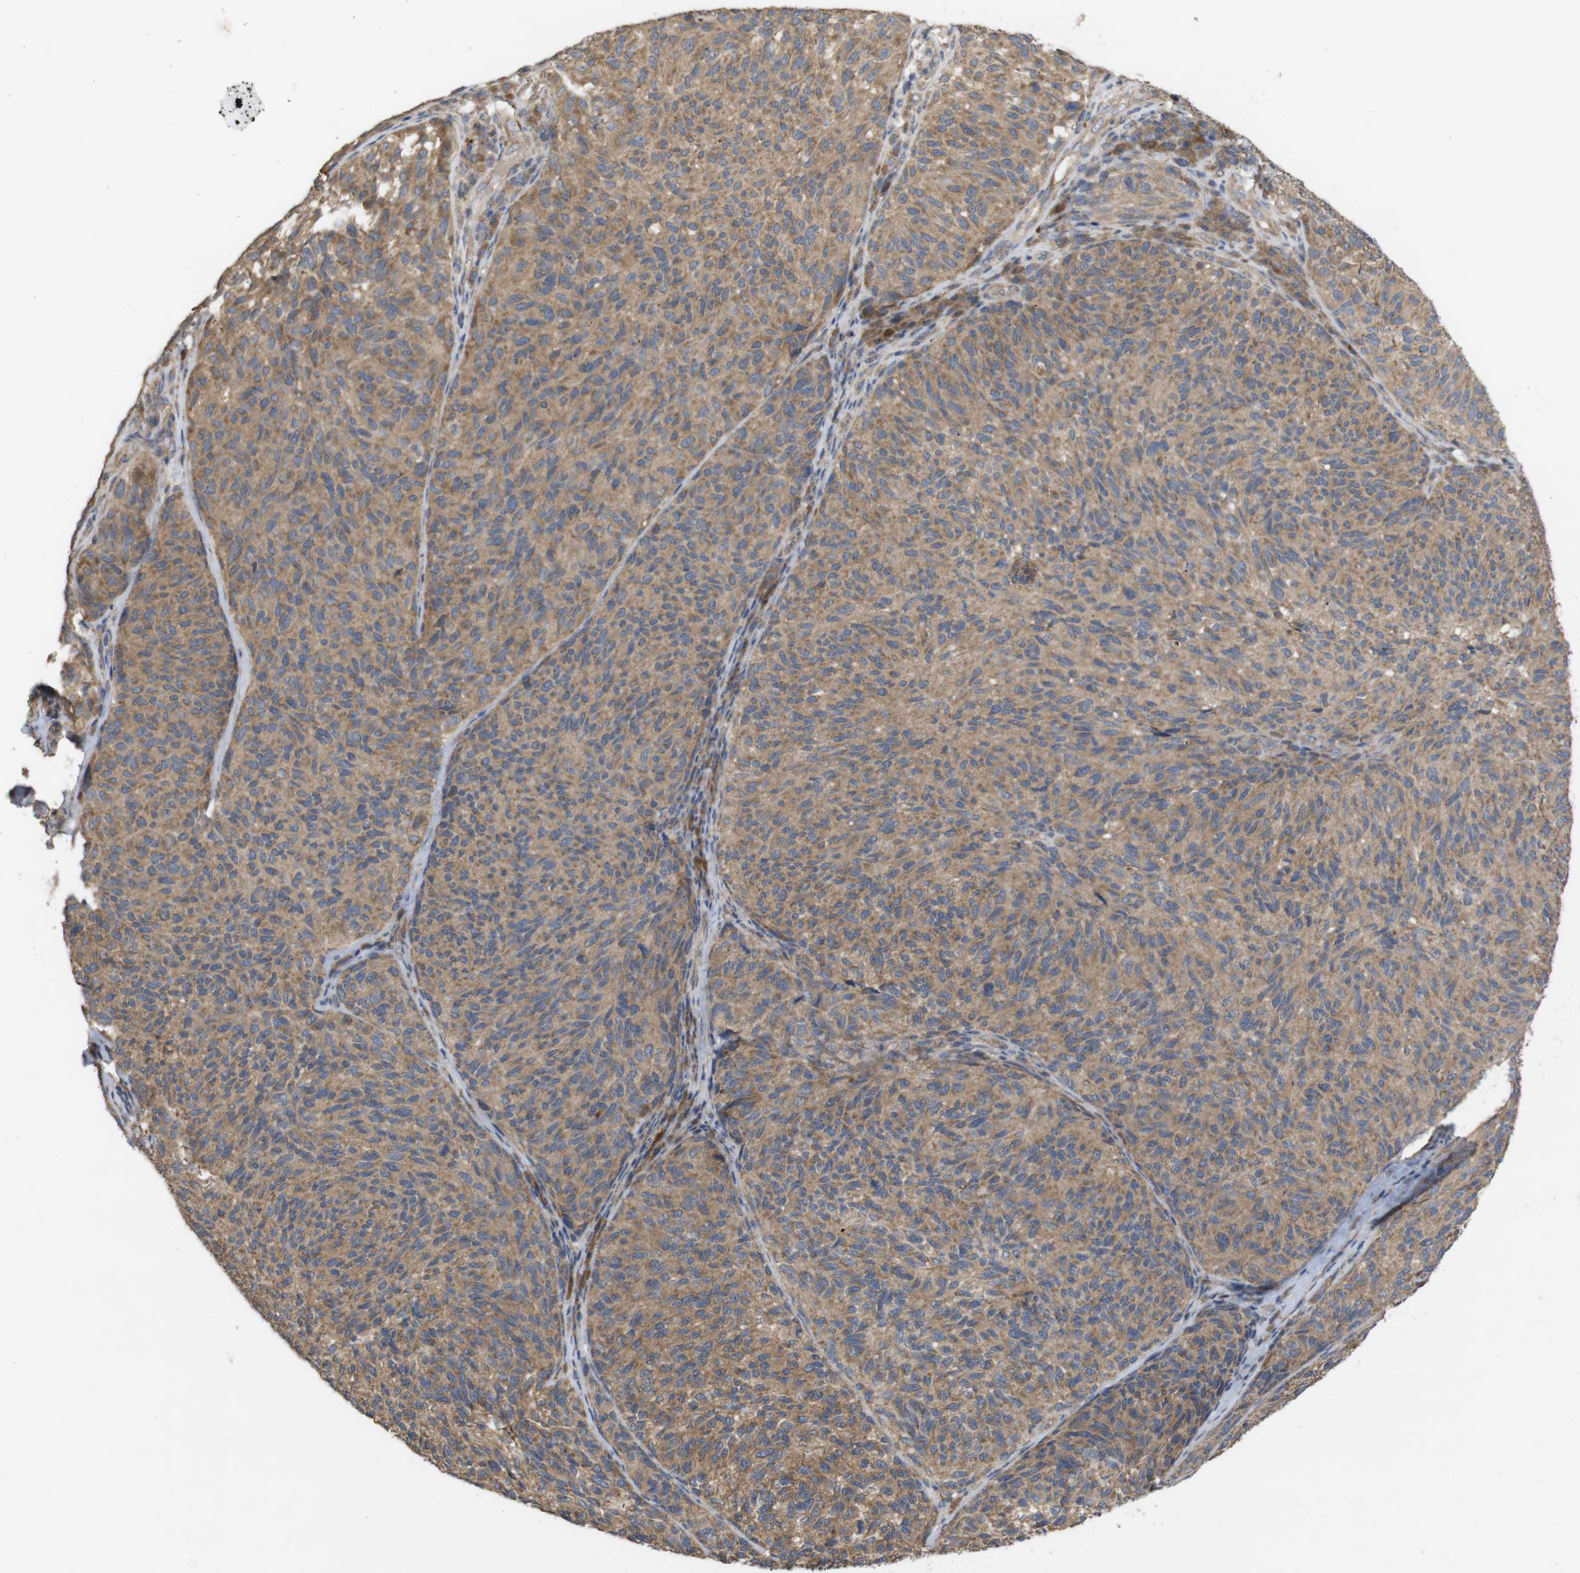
{"staining": {"intensity": "moderate", "quantity": ">75%", "location": "cytoplasmic/membranous"}, "tissue": "melanoma", "cell_type": "Tumor cells", "image_type": "cancer", "snomed": [{"axis": "morphology", "description": "Malignant melanoma, NOS"}, {"axis": "topography", "description": "Skin"}], "caption": "High-power microscopy captured an immunohistochemistry image of melanoma, revealing moderate cytoplasmic/membranous expression in approximately >75% of tumor cells. (DAB = brown stain, brightfield microscopy at high magnification).", "gene": "KCNS3", "patient": {"sex": "female", "age": 73}}